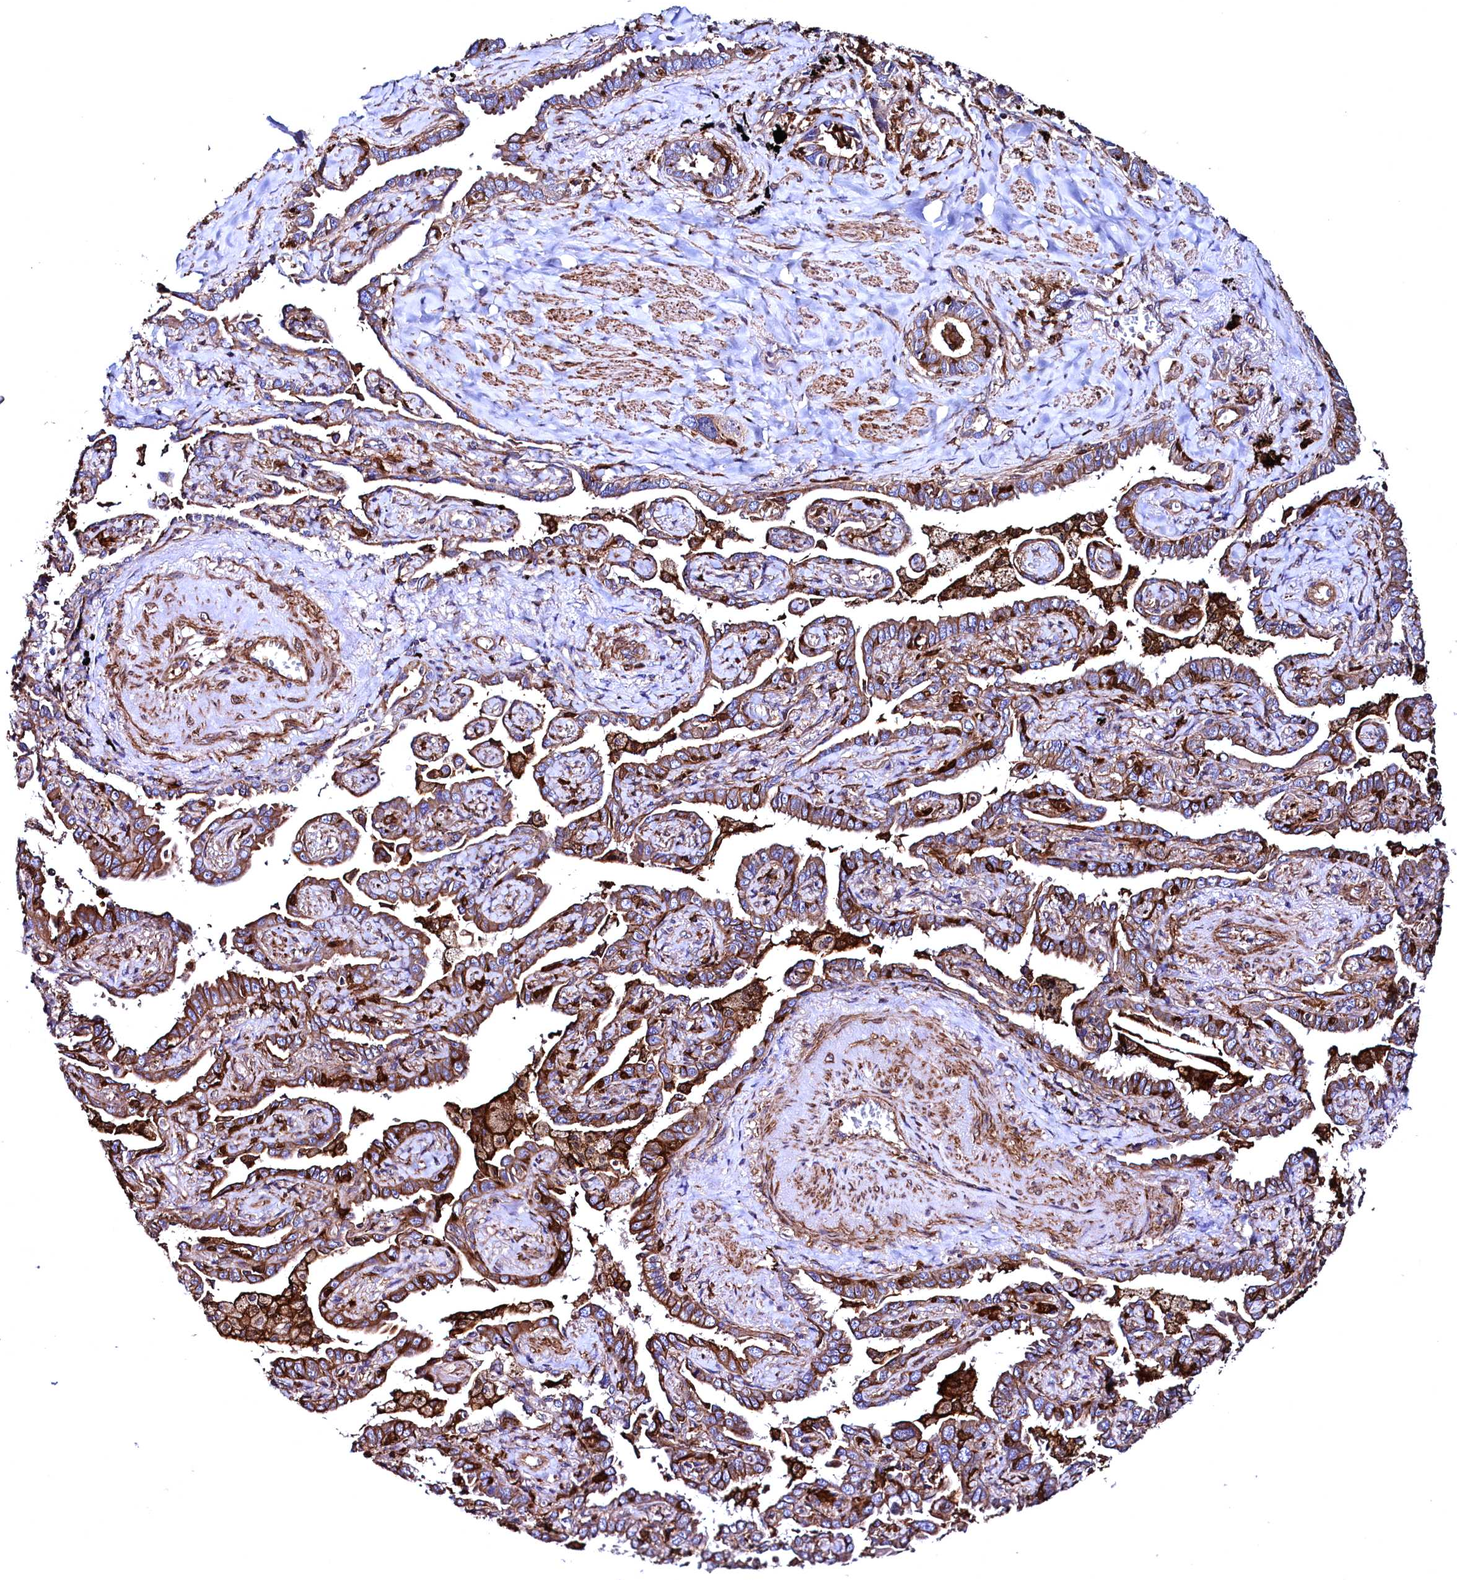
{"staining": {"intensity": "moderate", "quantity": ">75%", "location": "cytoplasmic/membranous"}, "tissue": "lung cancer", "cell_type": "Tumor cells", "image_type": "cancer", "snomed": [{"axis": "morphology", "description": "Adenocarcinoma, NOS"}, {"axis": "topography", "description": "Lung"}], "caption": "This histopathology image displays immunohistochemistry (IHC) staining of adenocarcinoma (lung), with medium moderate cytoplasmic/membranous staining in approximately >75% of tumor cells.", "gene": "STAMBPL1", "patient": {"sex": "male", "age": 67}}